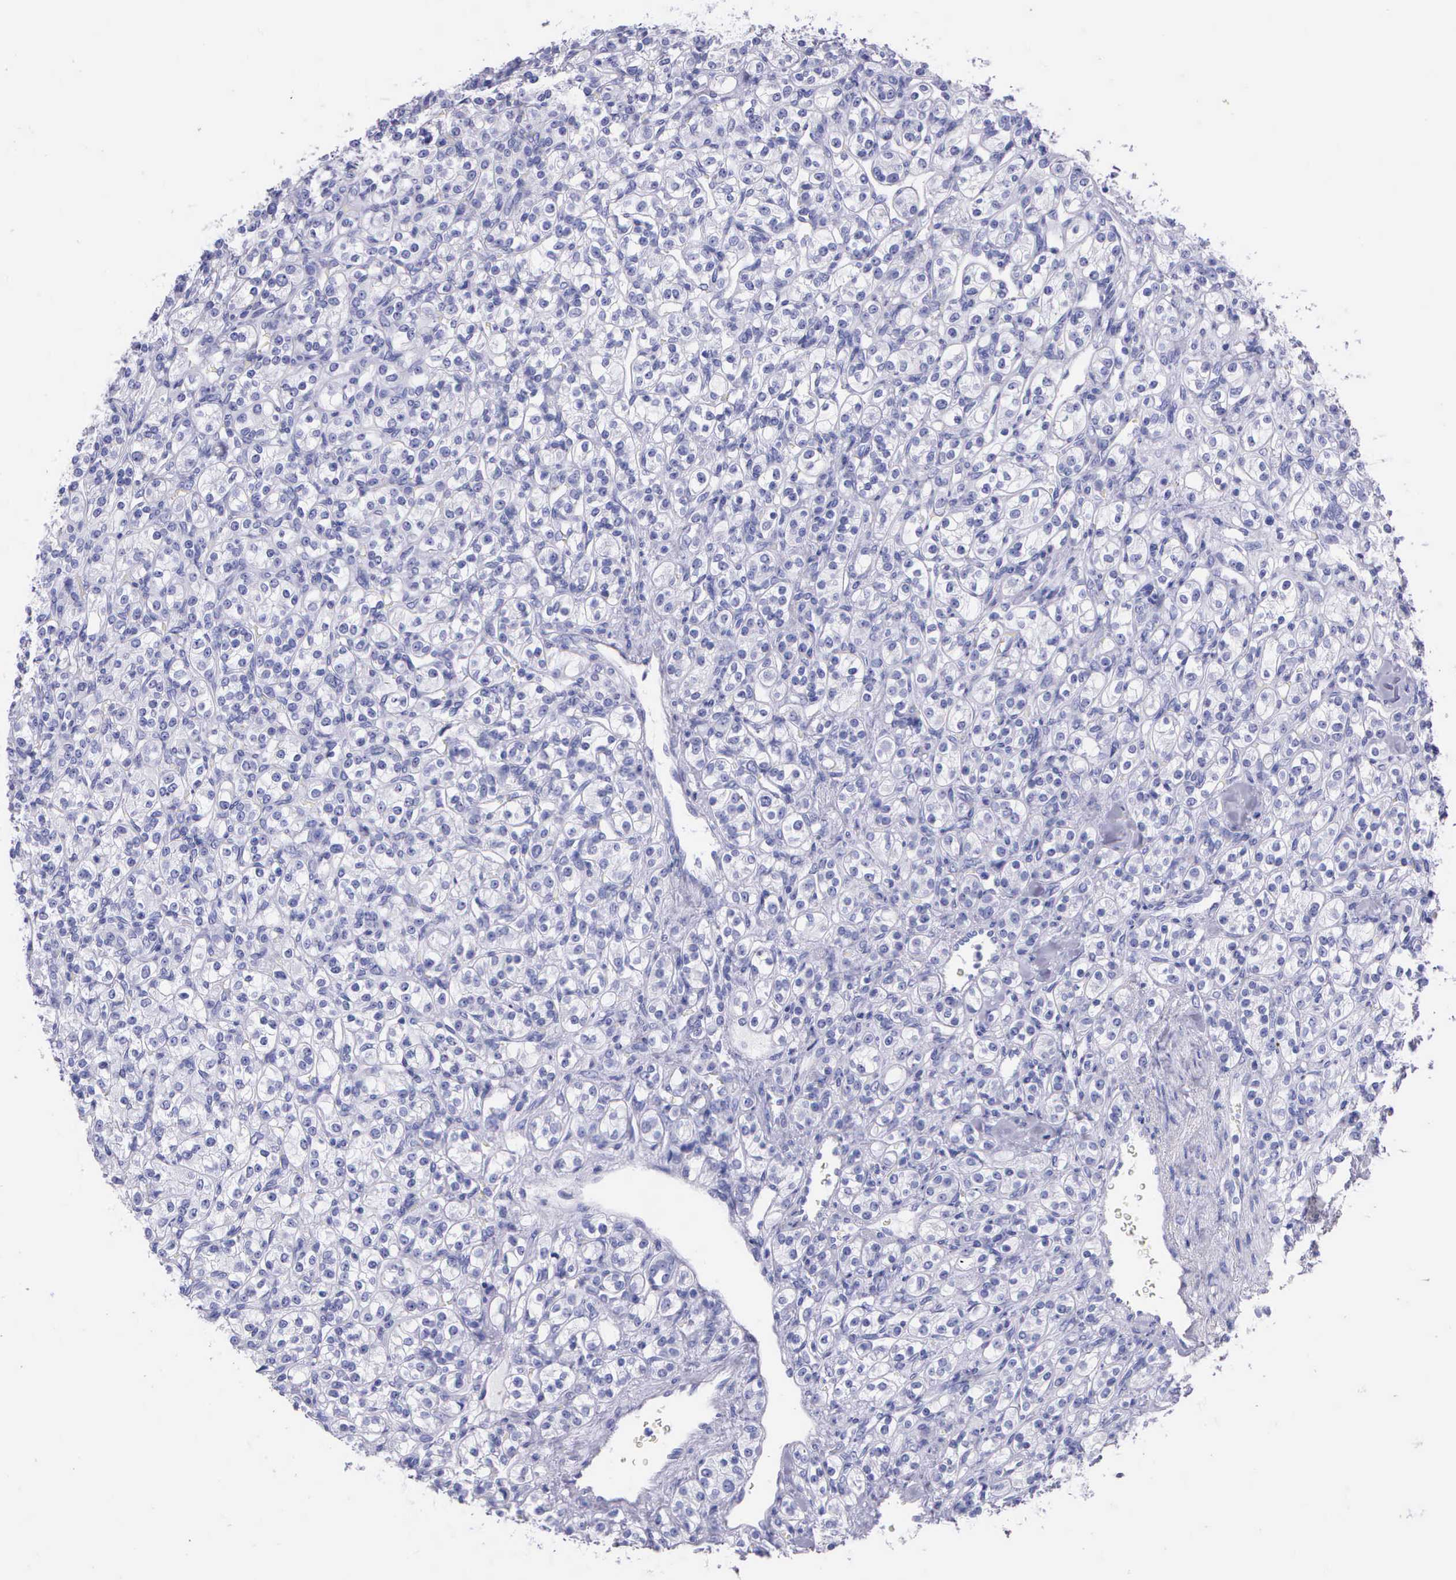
{"staining": {"intensity": "negative", "quantity": "none", "location": "none"}, "tissue": "renal cancer", "cell_type": "Tumor cells", "image_type": "cancer", "snomed": [{"axis": "morphology", "description": "Adenocarcinoma, NOS"}, {"axis": "topography", "description": "Kidney"}], "caption": "Immunohistochemistry of renal cancer (adenocarcinoma) reveals no staining in tumor cells.", "gene": "KLK3", "patient": {"sex": "male", "age": 77}}